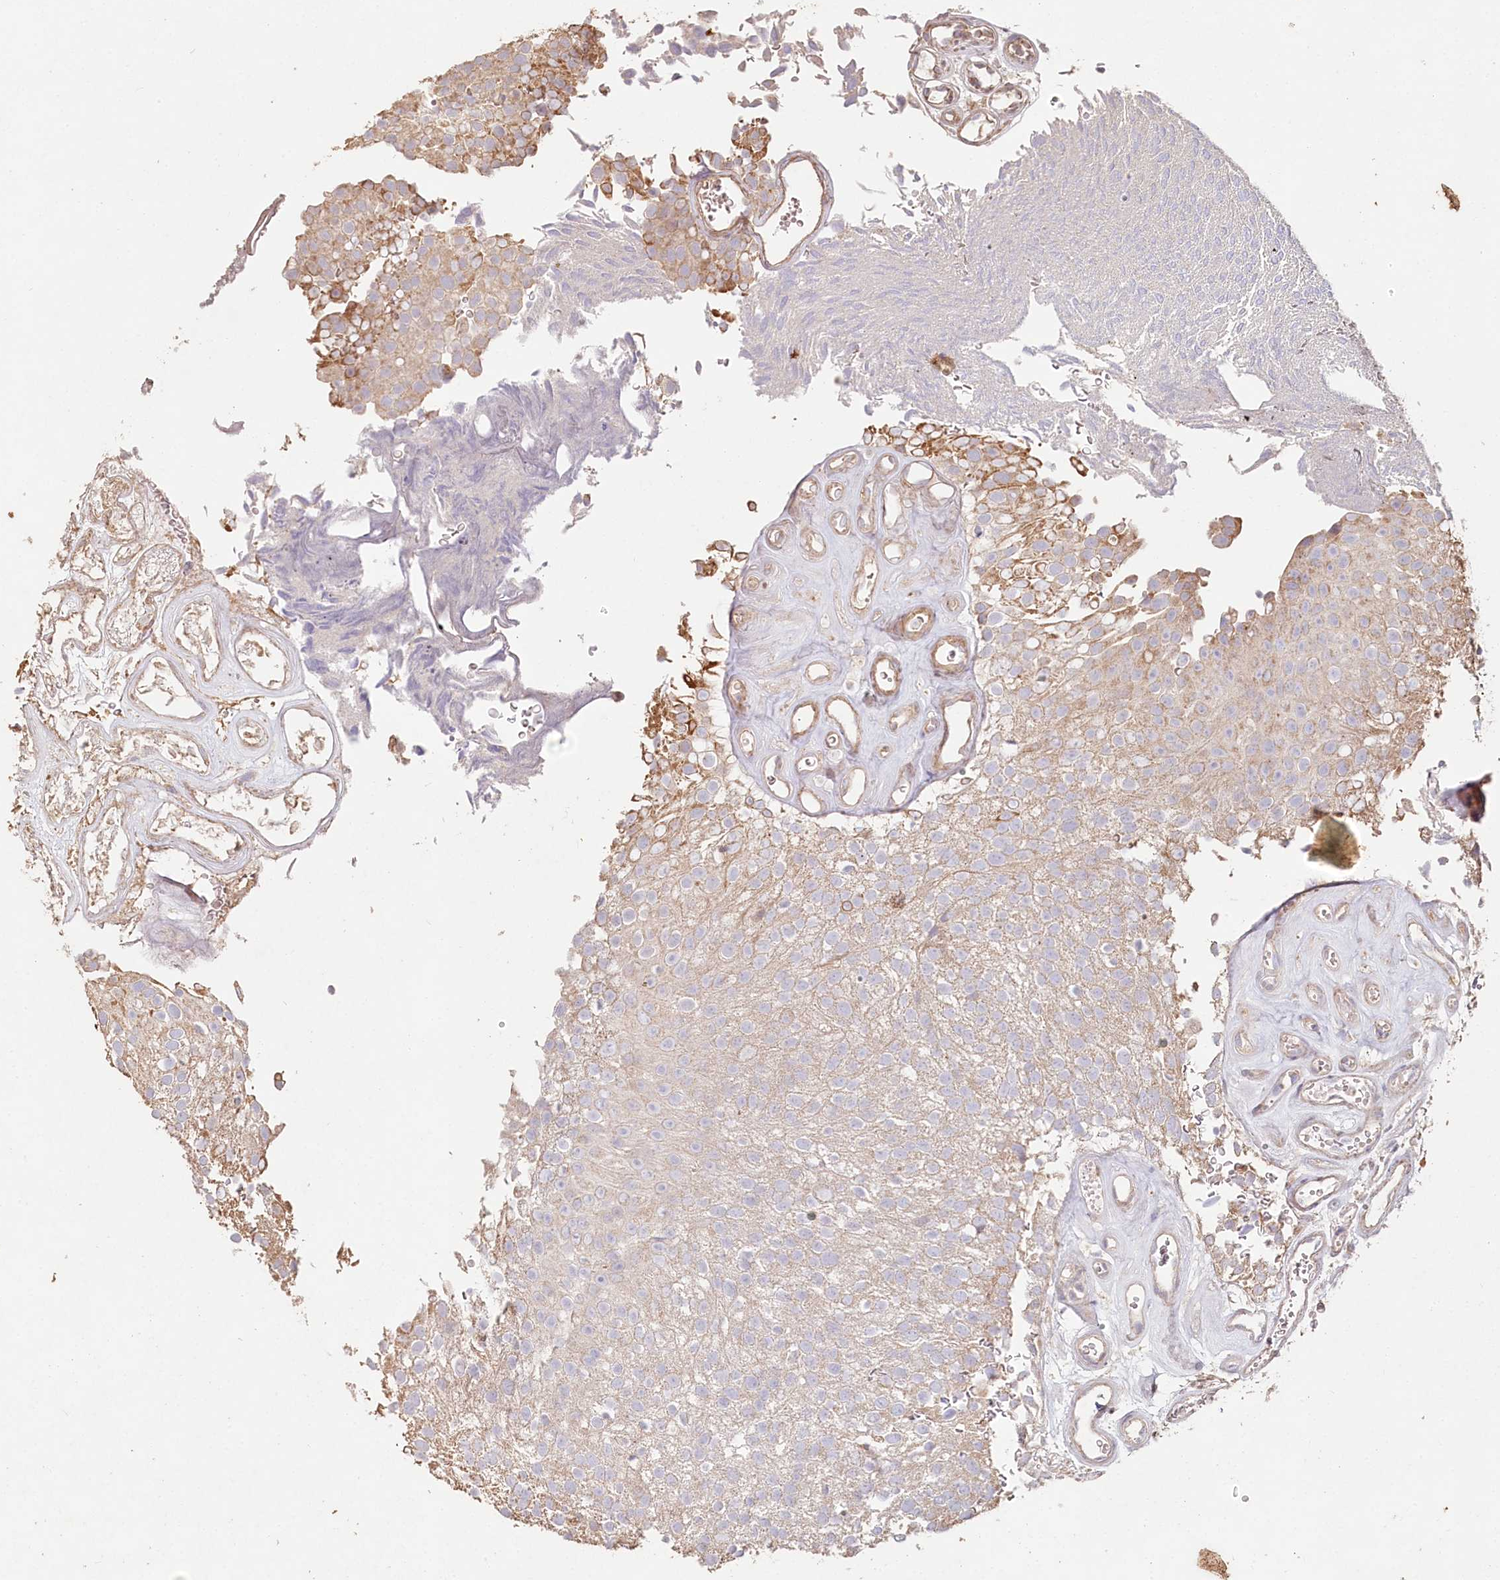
{"staining": {"intensity": "weak", "quantity": "<25%", "location": "cytoplasmic/membranous"}, "tissue": "urothelial cancer", "cell_type": "Tumor cells", "image_type": "cancer", "snomed": [{"axis": "morphology", "description": "Urothelial carcinoma, Low grade"}, {"axis": "topography", "description": "Urinary bladder"}], "caption": "Tumor cells are negative for protein expression in human low-grade urothelial carcinoma.", "gene": "HAL", "patient": {"sex": "male", "age": 78}}